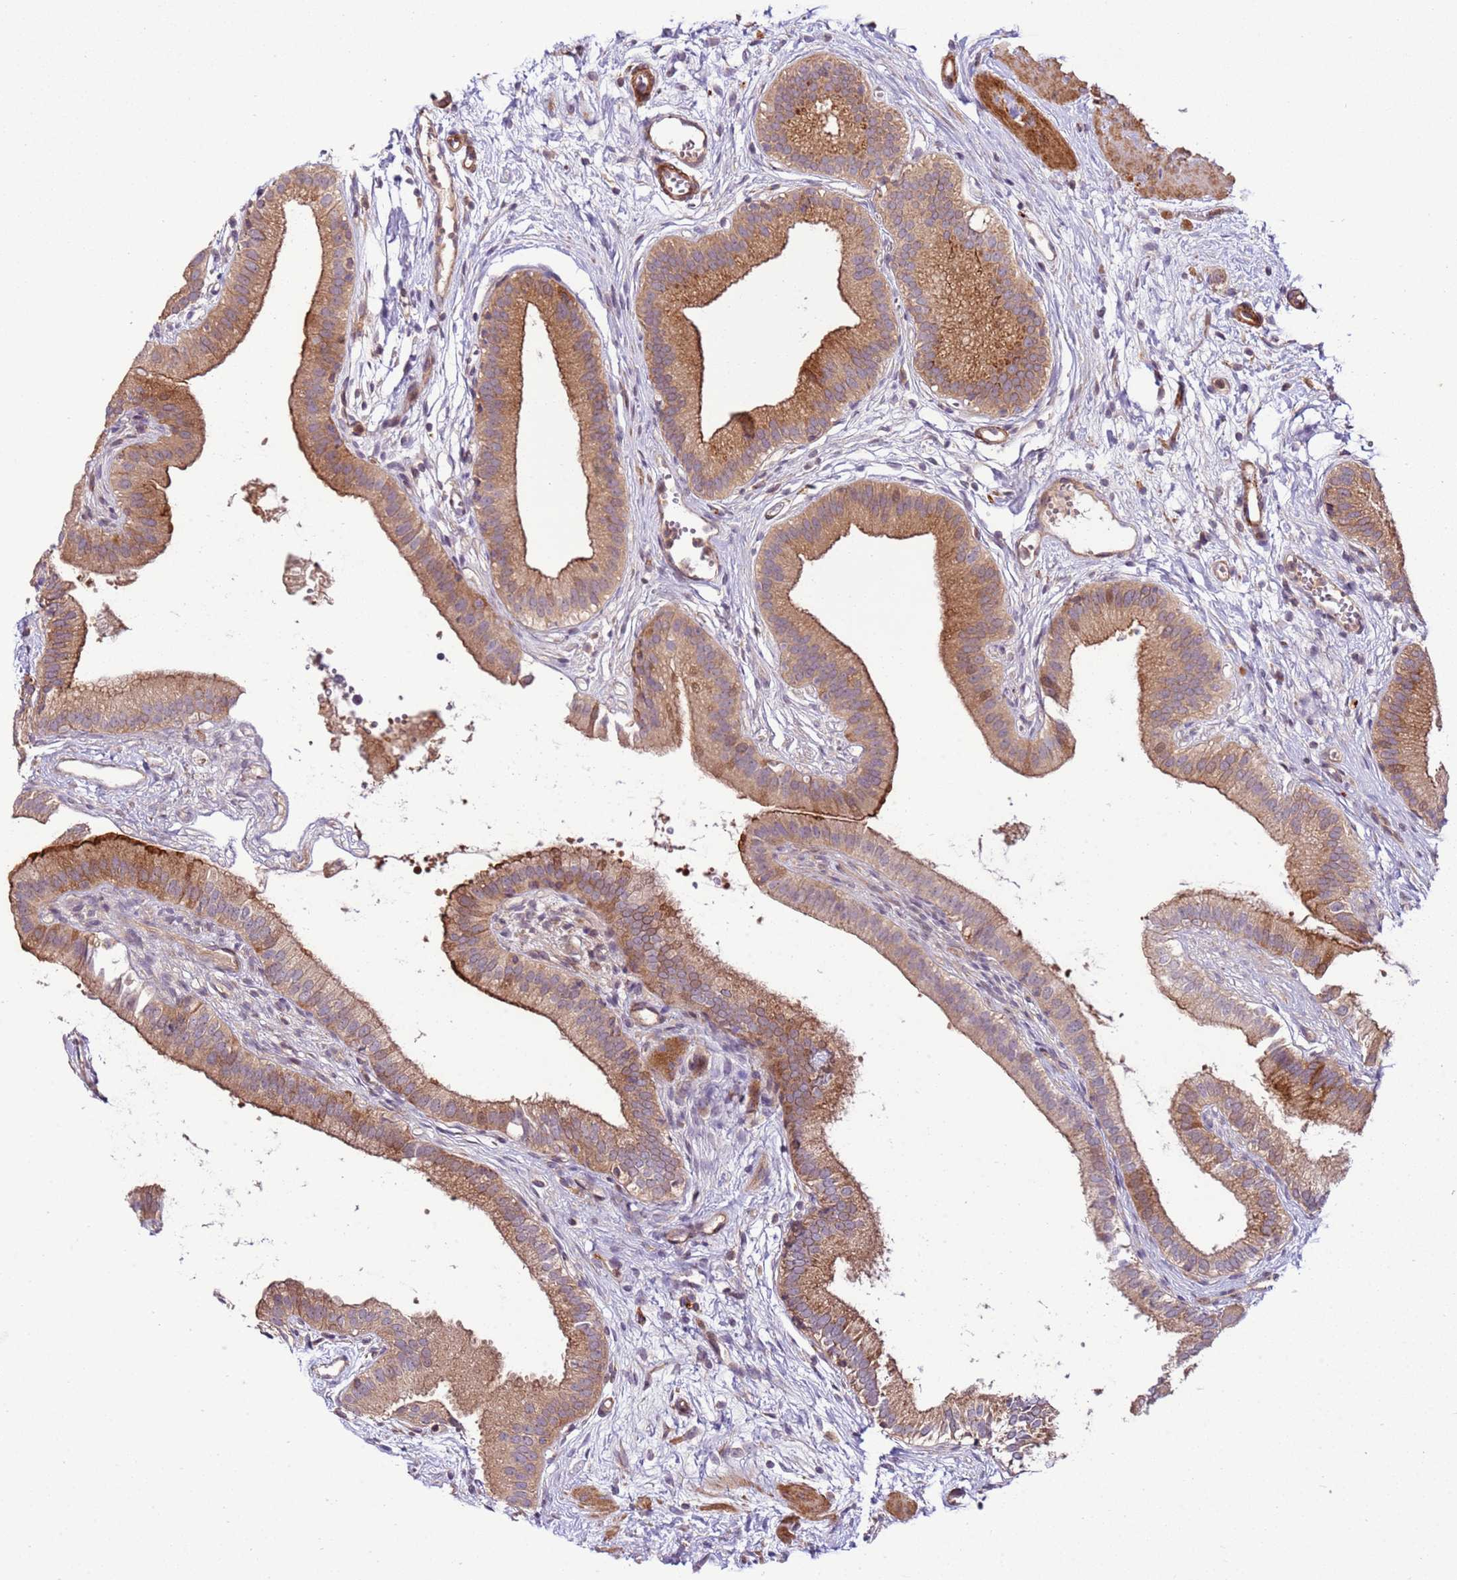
{"staining": {"intensity": "moderate", "quantity": ">75%", "location": "cytoplasmic/membranous"}, "tissue": "gallbladder", "cell_type": "Glandular cells", "image_type": "normal", "snomed": [{"axis": "morphology", "description": "Normal tissue, NOS"}, {"axis": "topography", "description": "Gallbladder"}], "caption": "Gallbladder stained with a brown dye shows moderate cytoplasmic/membranous positive staining in approximately >75% of glandular cells.", "gene": "ZNF624", "patient": {"sex": "female", "age": 54}}